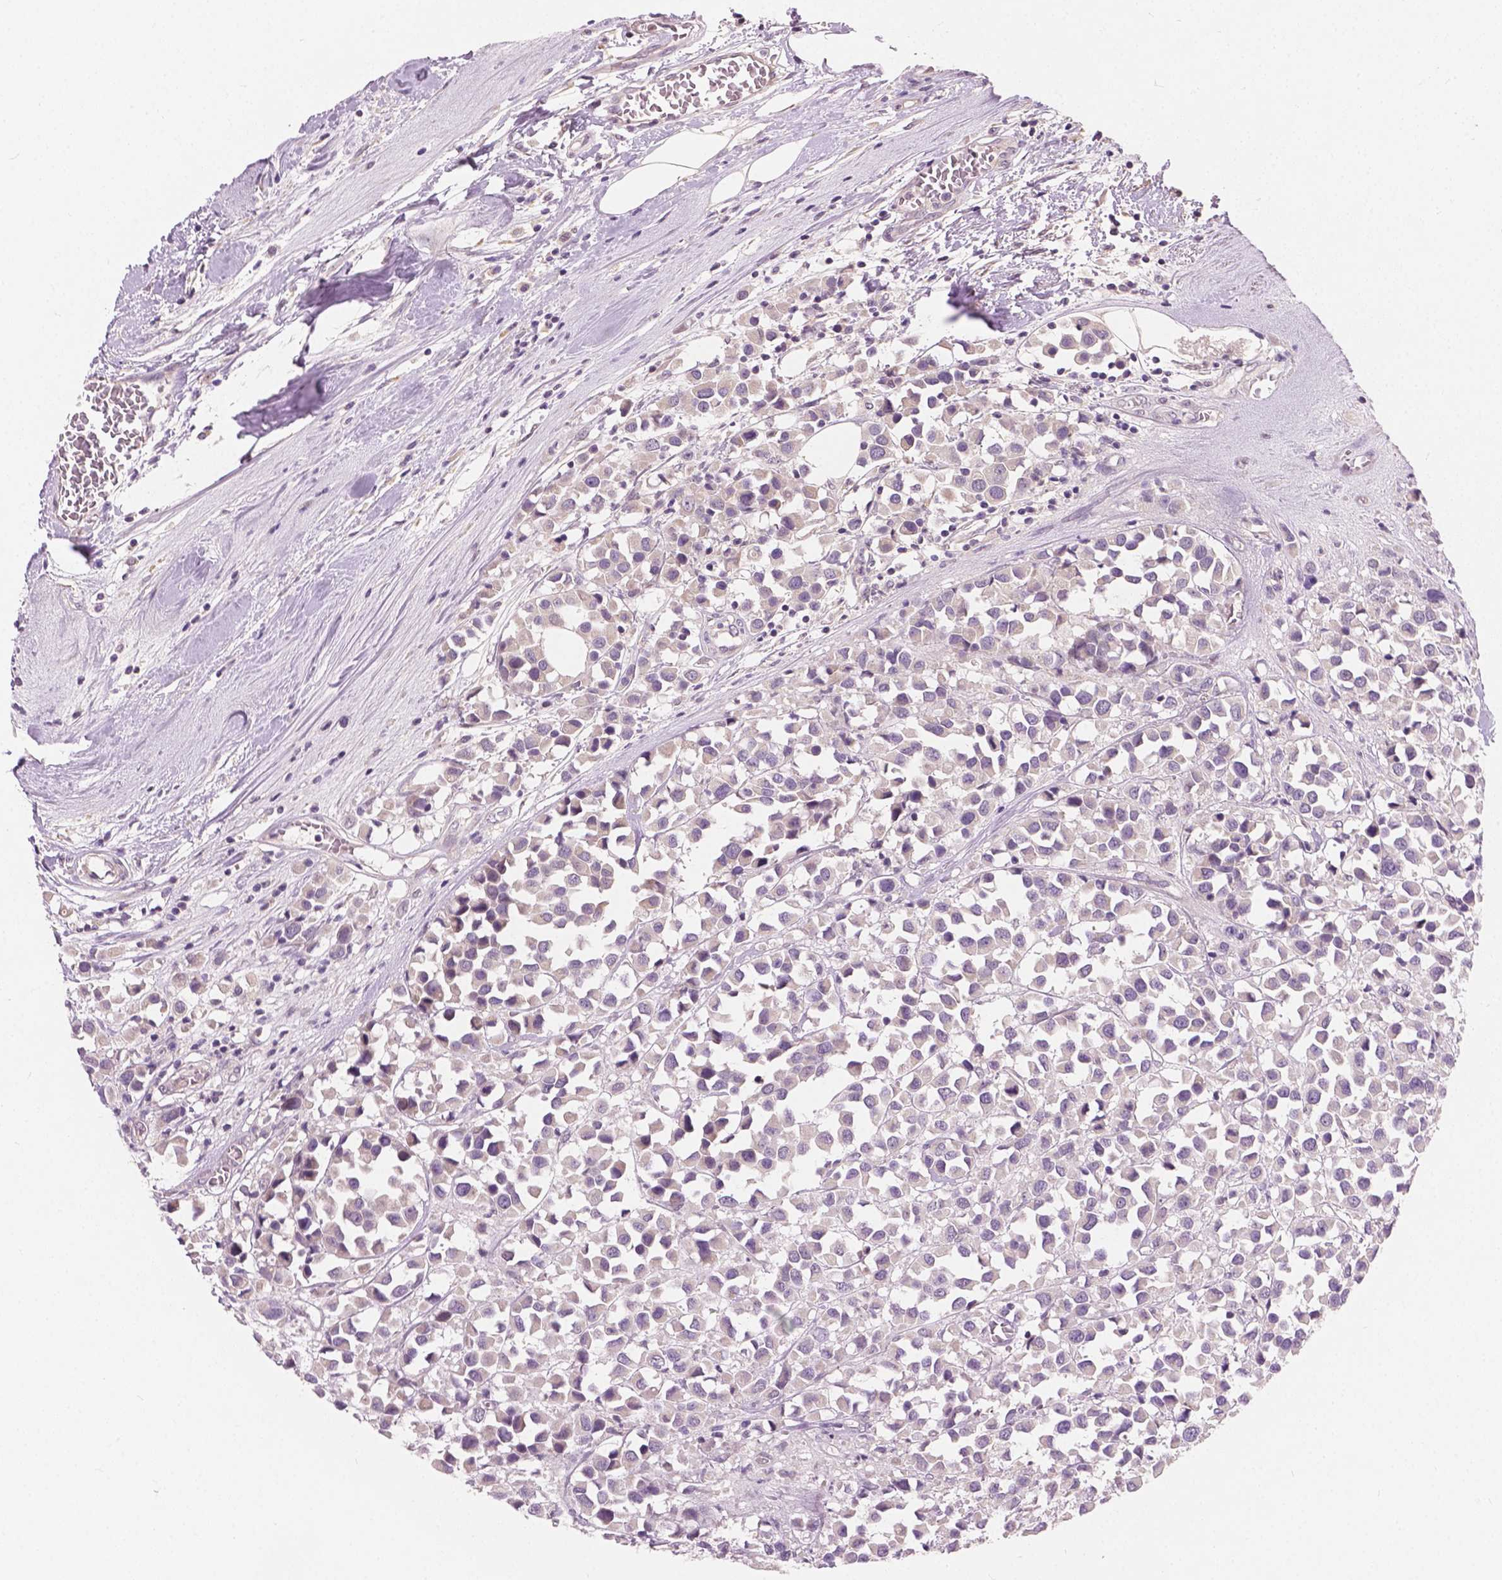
{"staining": {"intensity": "negative", "quantity": "none", "location": "none"}, "tissue": "breast cancer", "cell_type": "Tumor cells", "image_type": "cancer", "snomed": [{"axis": "morphology", "description": "Duct carcinoma"}, {"axis": "topography", "description": "Breast"}], "caption": "This is a image of immunohistochemistry staining of infiltrating ductal carcinoma (breast), which shows no staining in tumor cells.", "gene": "KRT17", "patient": {"sex": "female", "age": 61}}